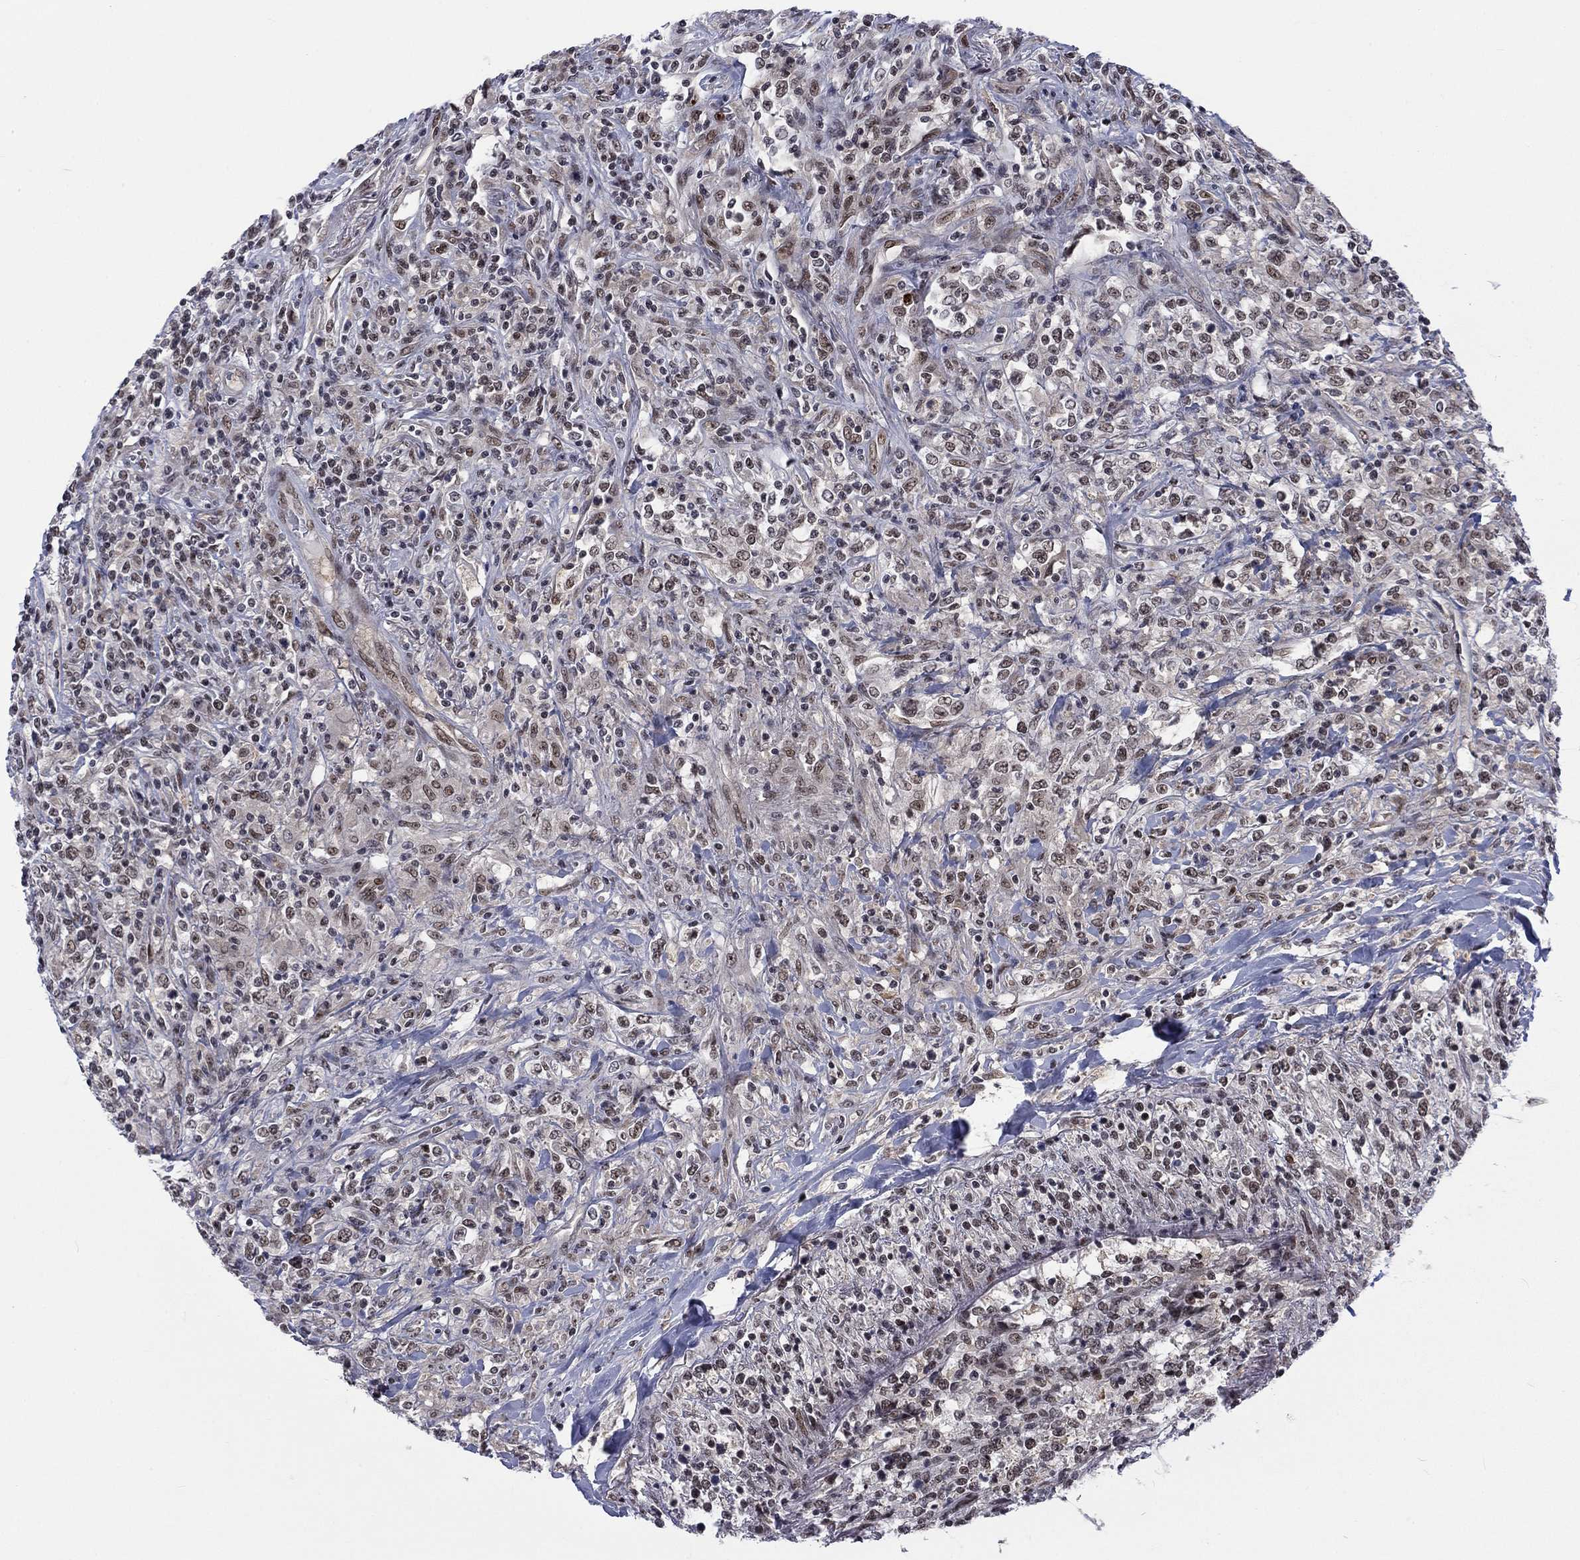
{"staining": {"intensity": "moderate", "quantity": "<25%", "location": "nuclear"}, "tissue": "lymphoma", "cell_type": "Tumor cells", "image_type": "cancer", "snomed": [{"axis": "morphology", "description": "Malignant lymphoma, non-Hodgkin's type, High grade"}, {"axis": "topography", "description": "Lung"}], "caption": "A micrograph showing moderate nuclear positivity in approximately <25% of tumor cells in lymphoma, as visualized by brown immunohistochemical staining.", "gene": "FYTTD1", "patient": {"sex": "male", "age": 79}}